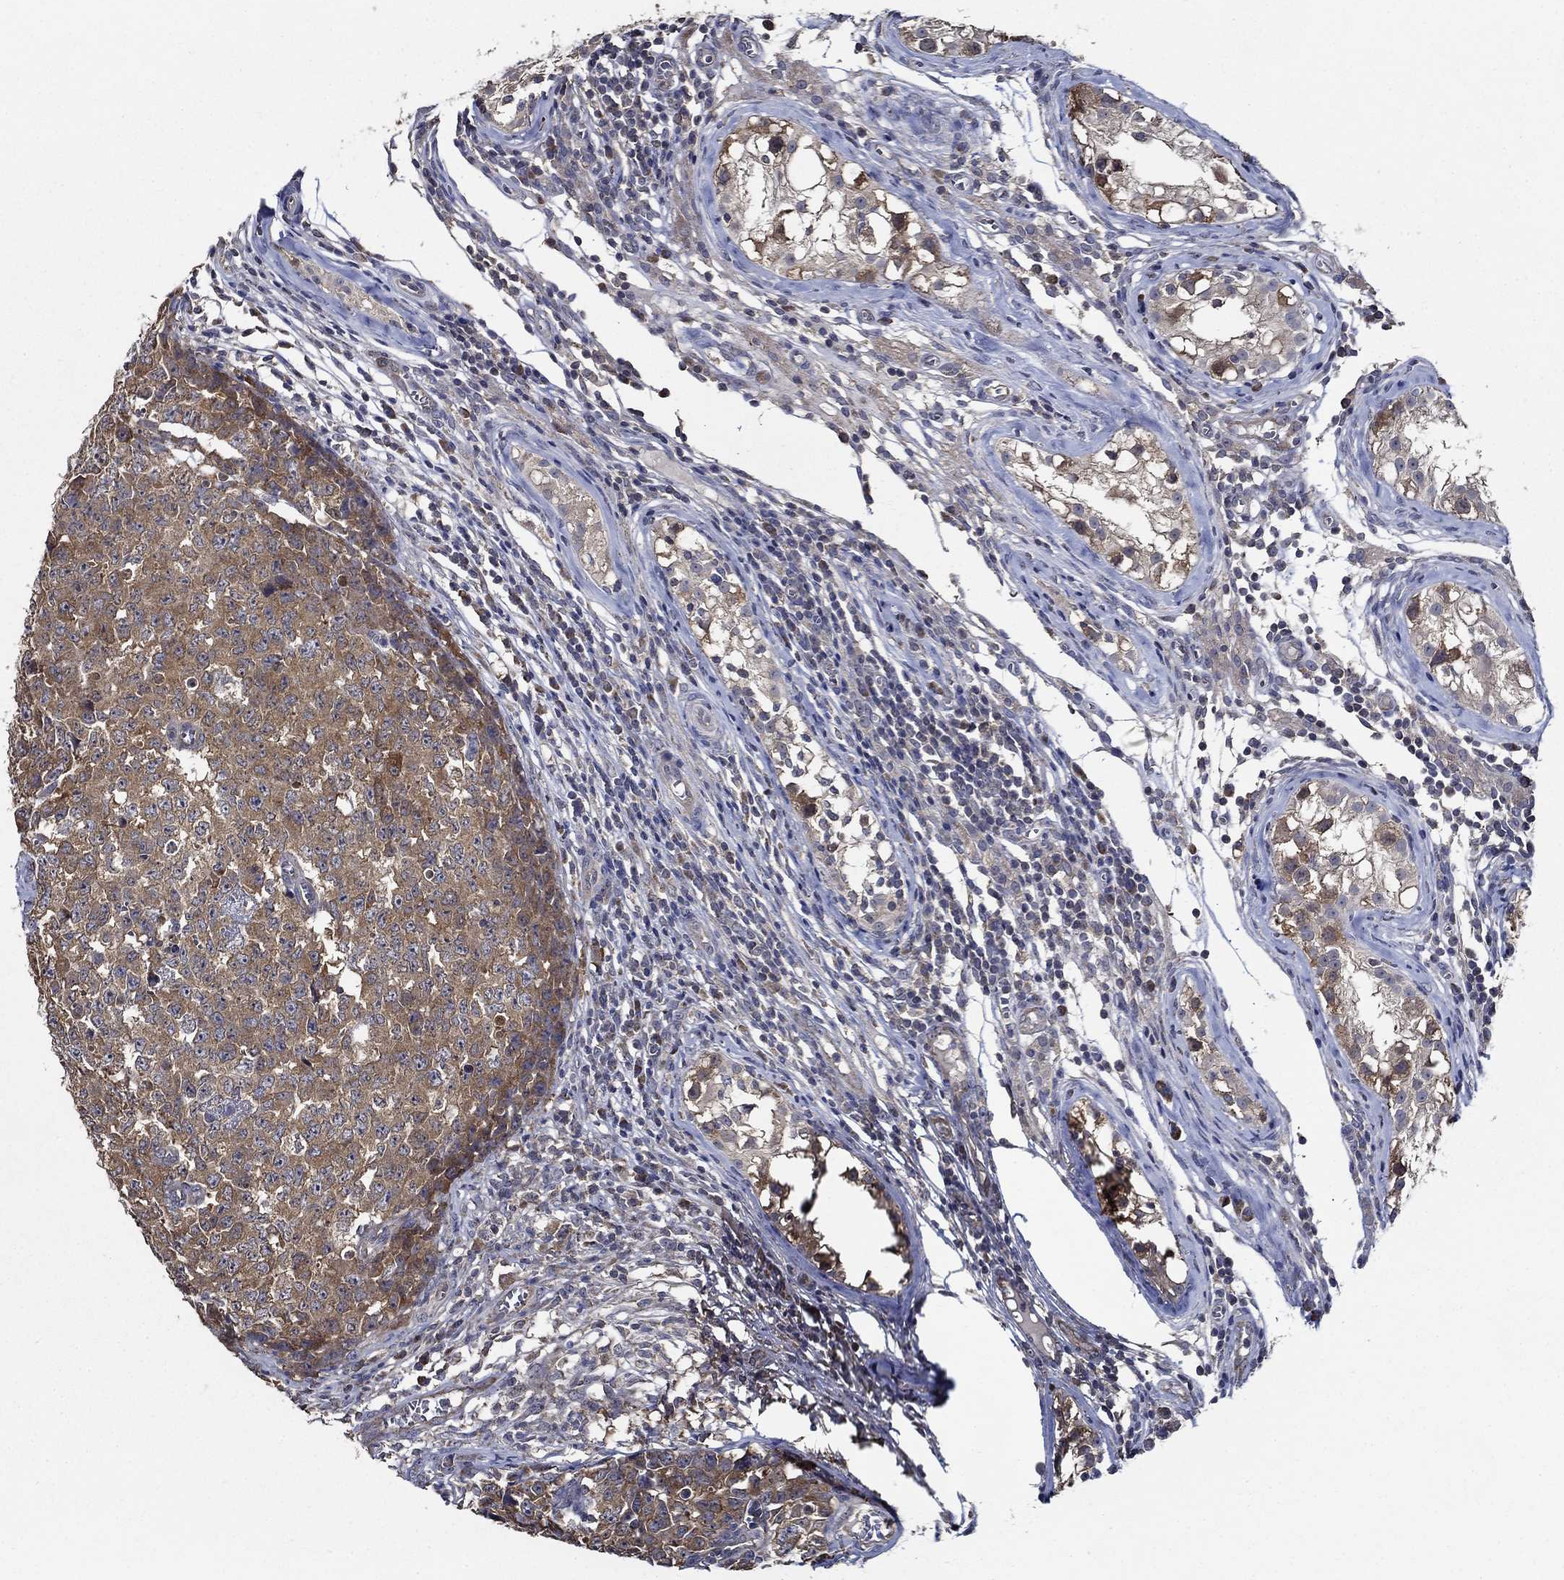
{"staining": {"intensity": "moderate", "quantity": "25%-75%", "location": "cytoplasmic/membranous"}, "tissue": "testis cancer", "cell_type": "Tumor cells", "image_type": "cancer", "snomed": [{"axis": "morphology", "description": "Carcinoma, Embryonal, NOS"}, {"axis": "topography", "description": "Testis"}], "caption": "Moderate cytoplasmic/membranous expression is seen in approximately 25%-75% of tumor cells in testis cancer.", "gene": "WDR53", "patient": {"sex": "male", "age": 23}}